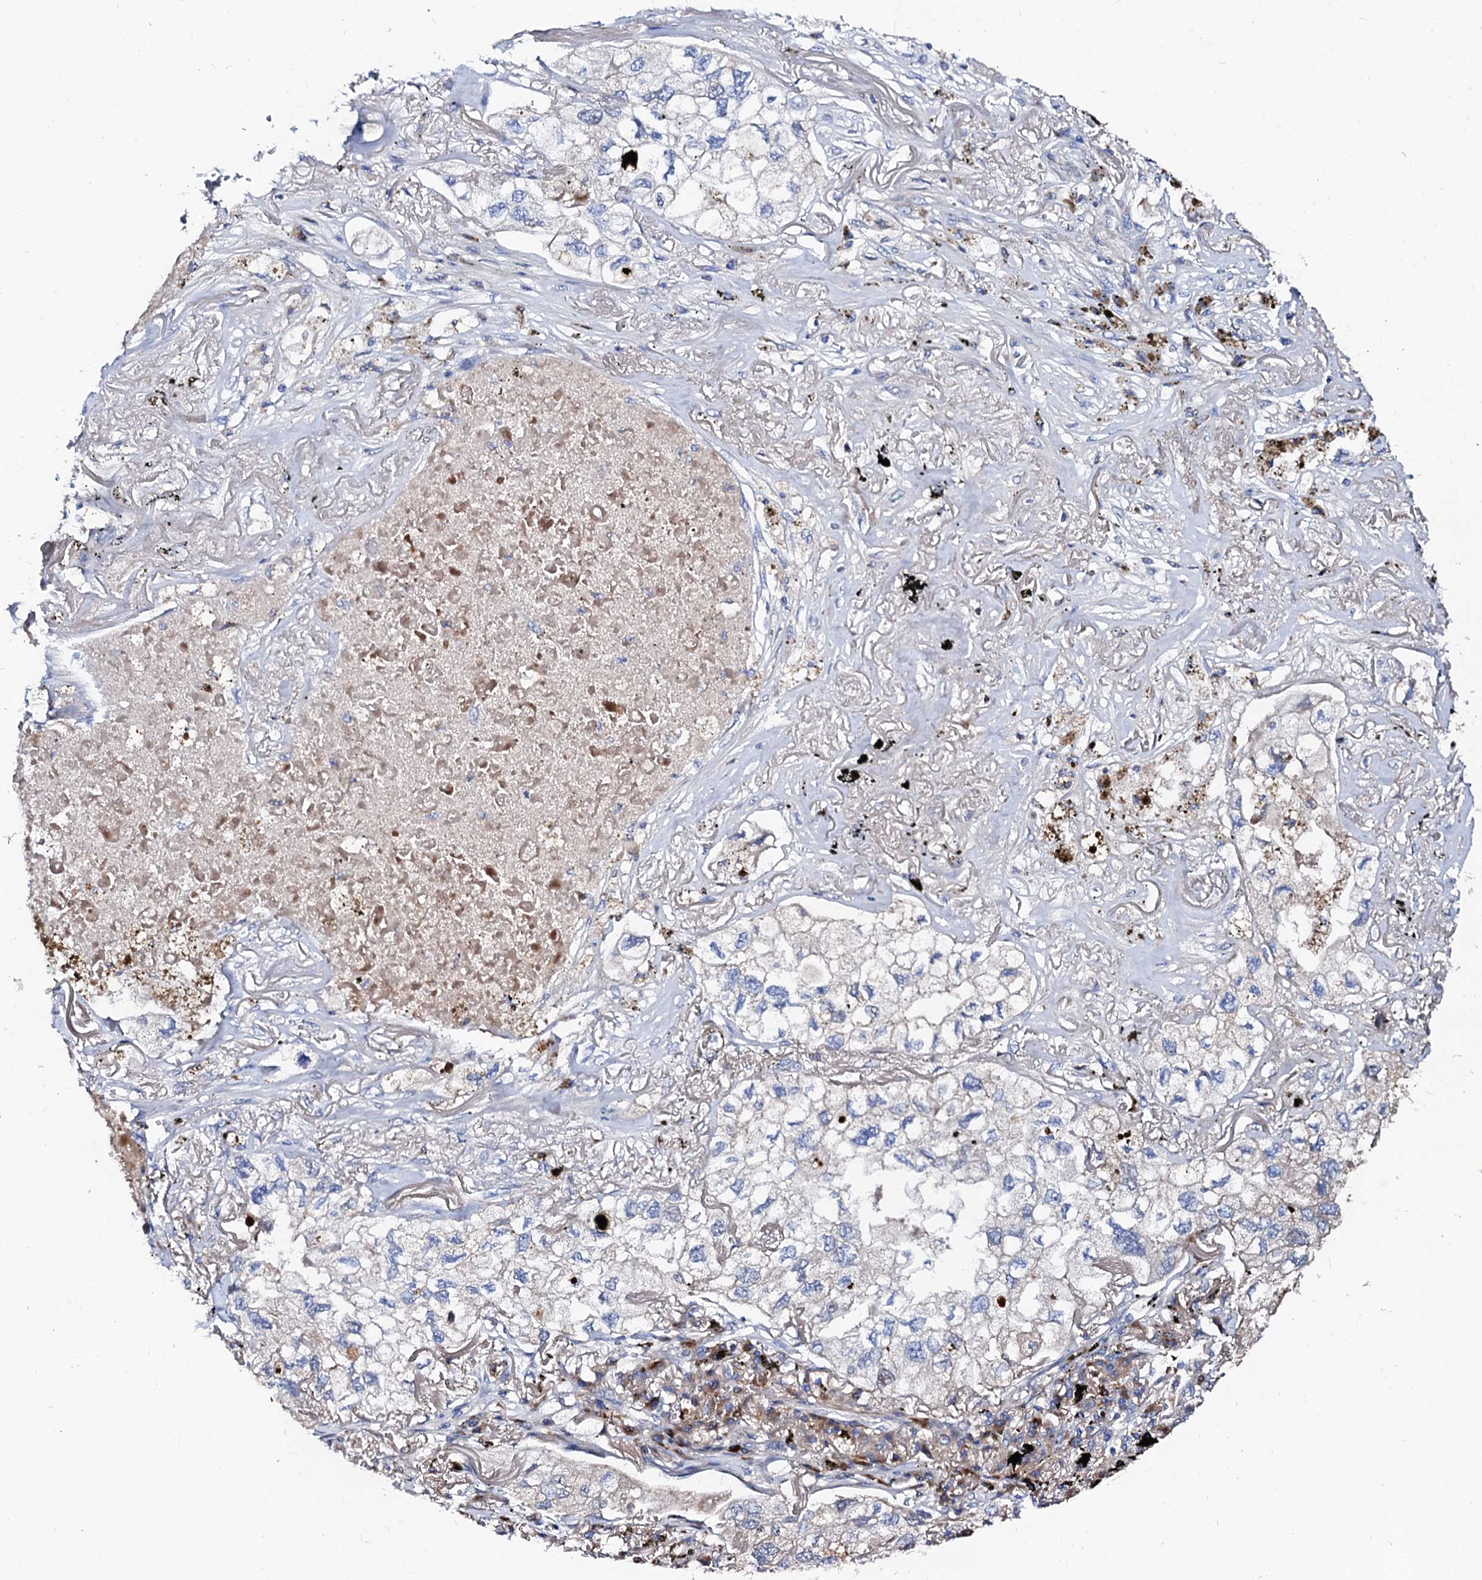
{"staining": {"intensity": "negative", "quantity": "none", "location": "none"}, "tissue": "lung cancer", "cell_type": "Tumor cells", "image_type": "cancer", "snomed": [{"axis": "morphology", "description": "Adenocarcinoma, NOS"}, {"axis": "topography", "description": "Lung"}], "caption": "This is a histopathology image of immunohistochemistry staining of adenocarcinoma (lung), which shows no staining in tumor cells.", "gene": "SLC10A7", "patient": {"sex": "male", "age": 65}}